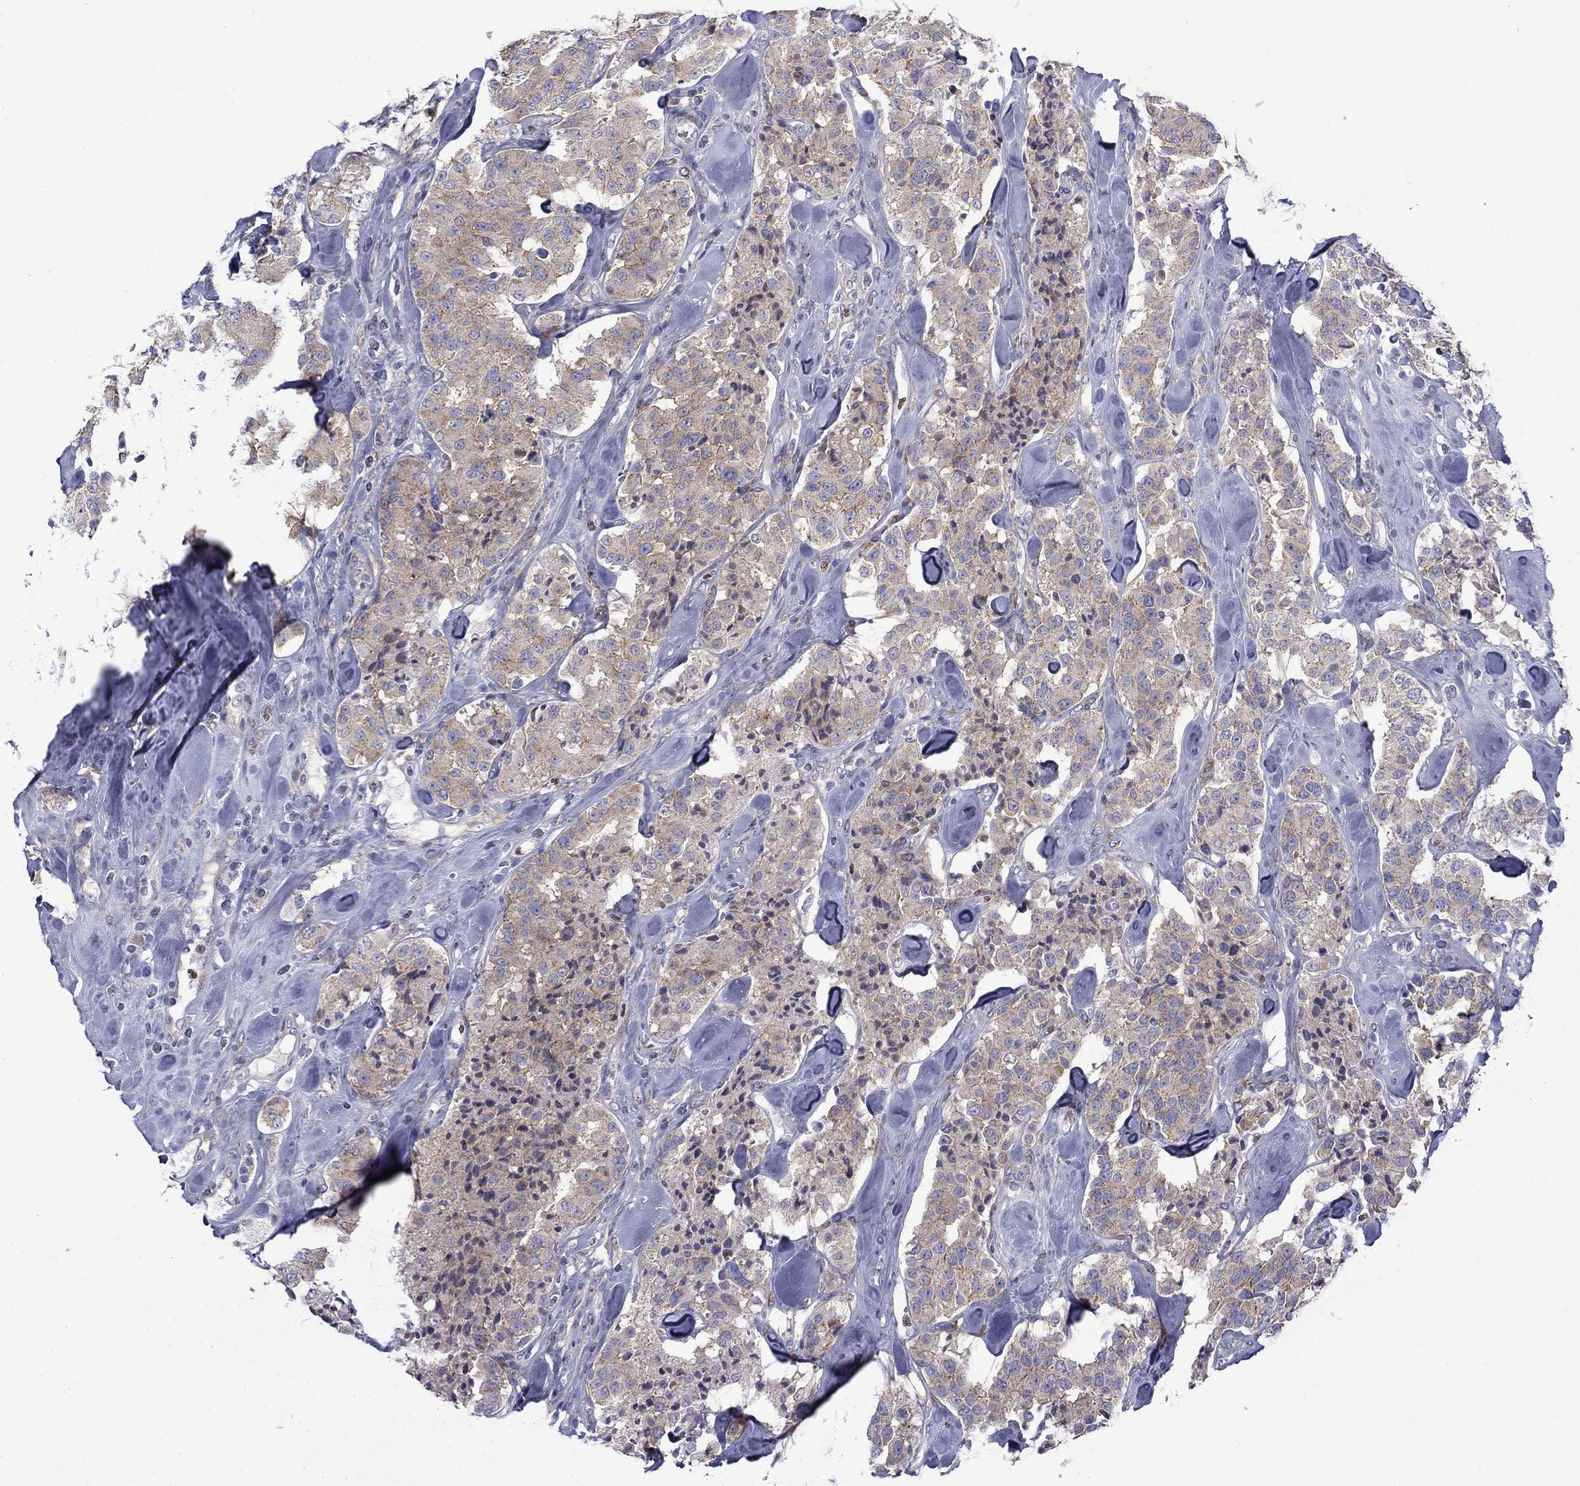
{"staining": {"intensity": "weak", "quantity": "25%-75%", "location": "cytoplasmic/membranous"}, "tissue": "carcinoid", "cell_type": "Tumor cells", "image_type": "cancer", "snomed": [{"axis": "morphology", "description": "Carcinoid, malignant, NOS"}, {"axis": "topography", "description": "Pancreas"}], "caption": "Weak cytoplasmic/membranous expression is seen in about 25%-75% of tumor cells in carcinoid. (brown staining indicates protein expression, while blue staining denotes nuclei).", "gene": "PABPC4", "patient": {"sex": "male", "age": 41}}